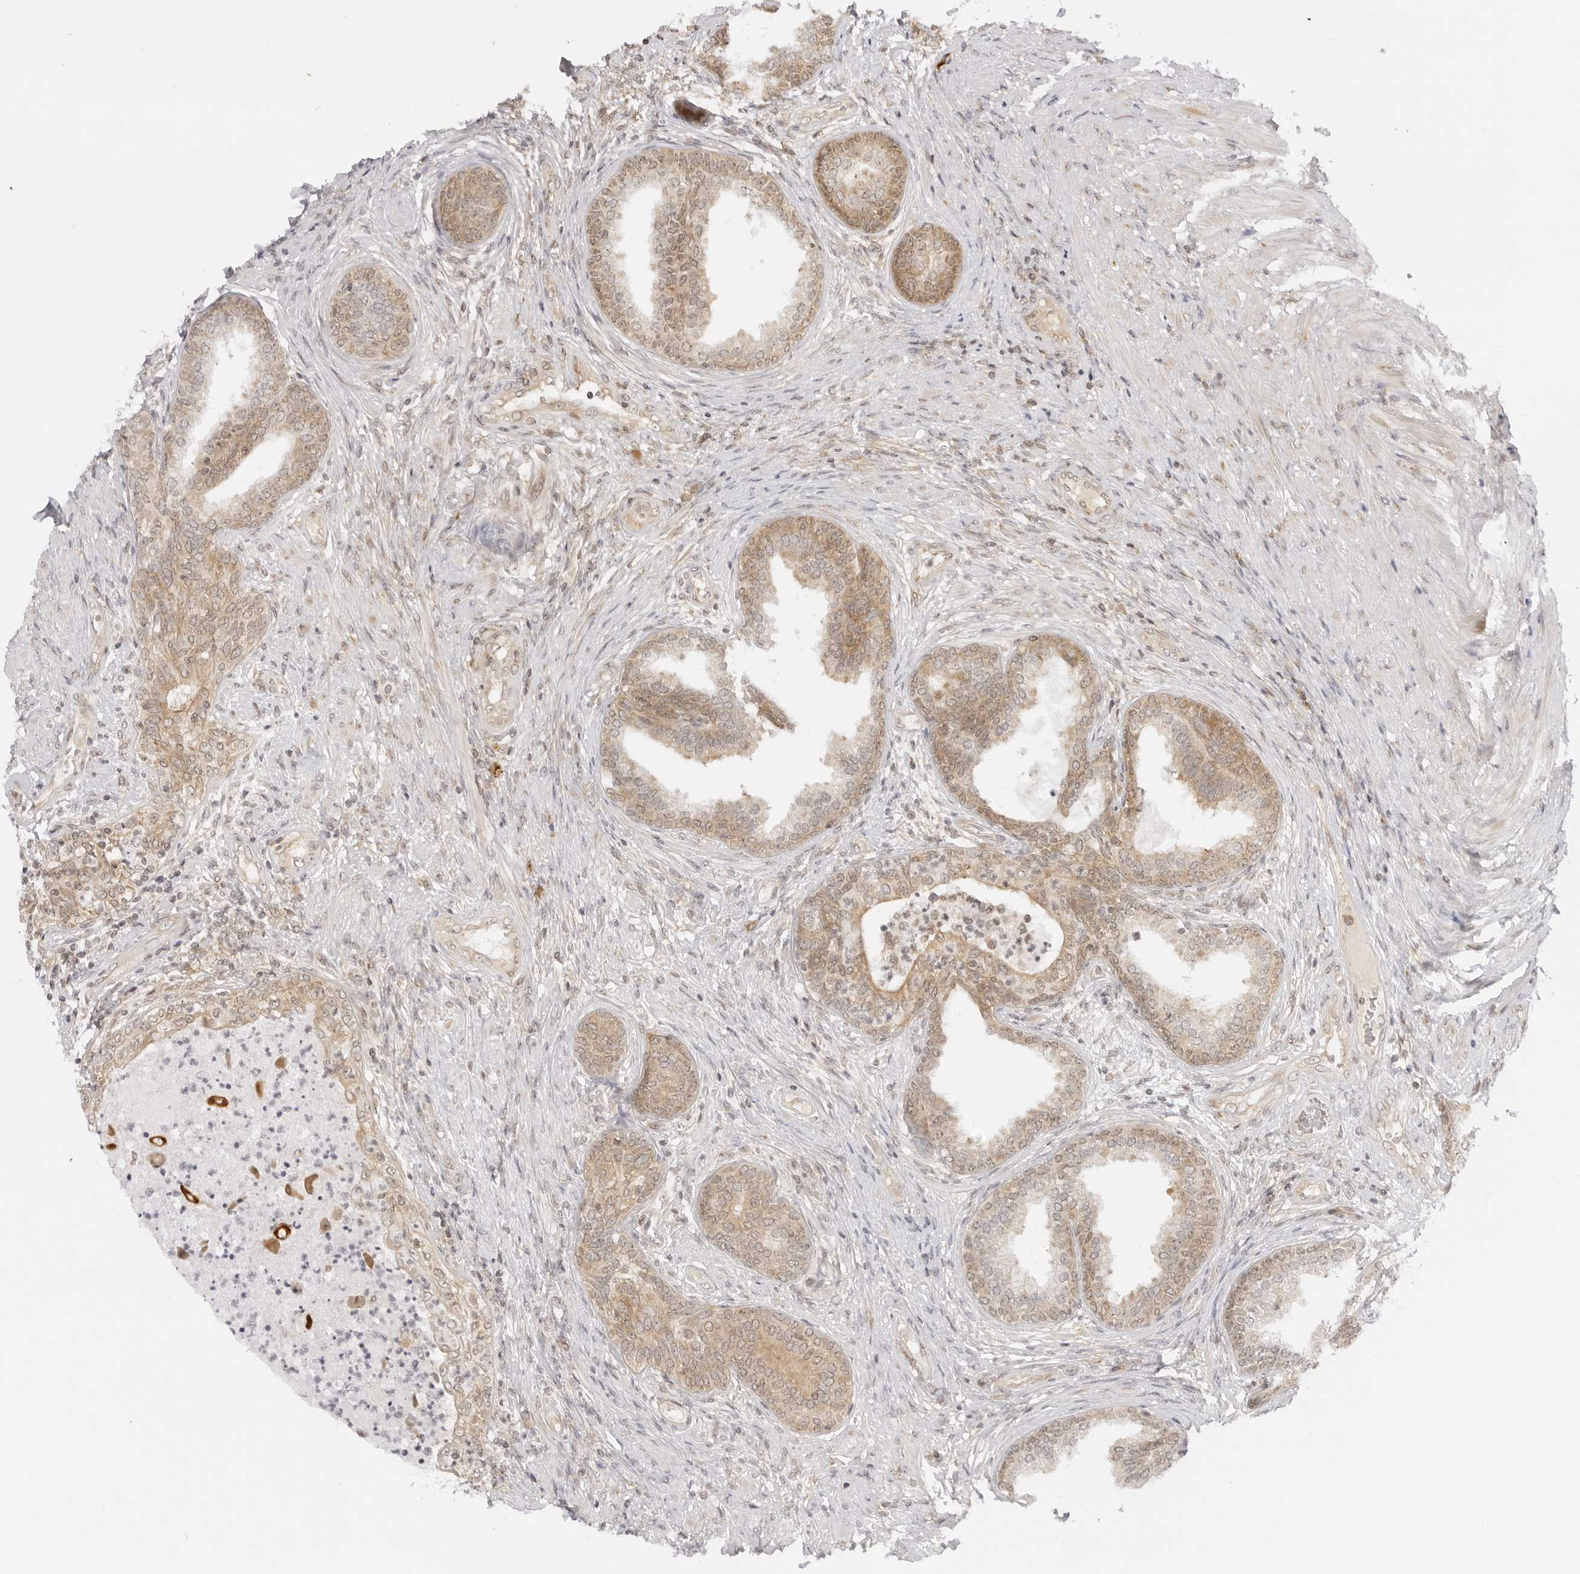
{"staining": {"intensity": "moderate", "quantity": ">75%", "location": "cytoplasmic/membranous"}, "tissue": "prostate", "cell_type": "Glandular cells", "image_type": "normal", "snomed": [{"axis": "morphology", "description": "Normal tissue, NOS"}, {"axis": "topography", "description": "Prostate"}], "caption": "IHC image of normal human prostate stained for a protein (brown), which exhibits medium levels of moderate cytoplasmic/membranous positivity in about >75% of glandular cells.", "gene": "PRRC2C", "patient": {"sex": "male", "age": 76}}